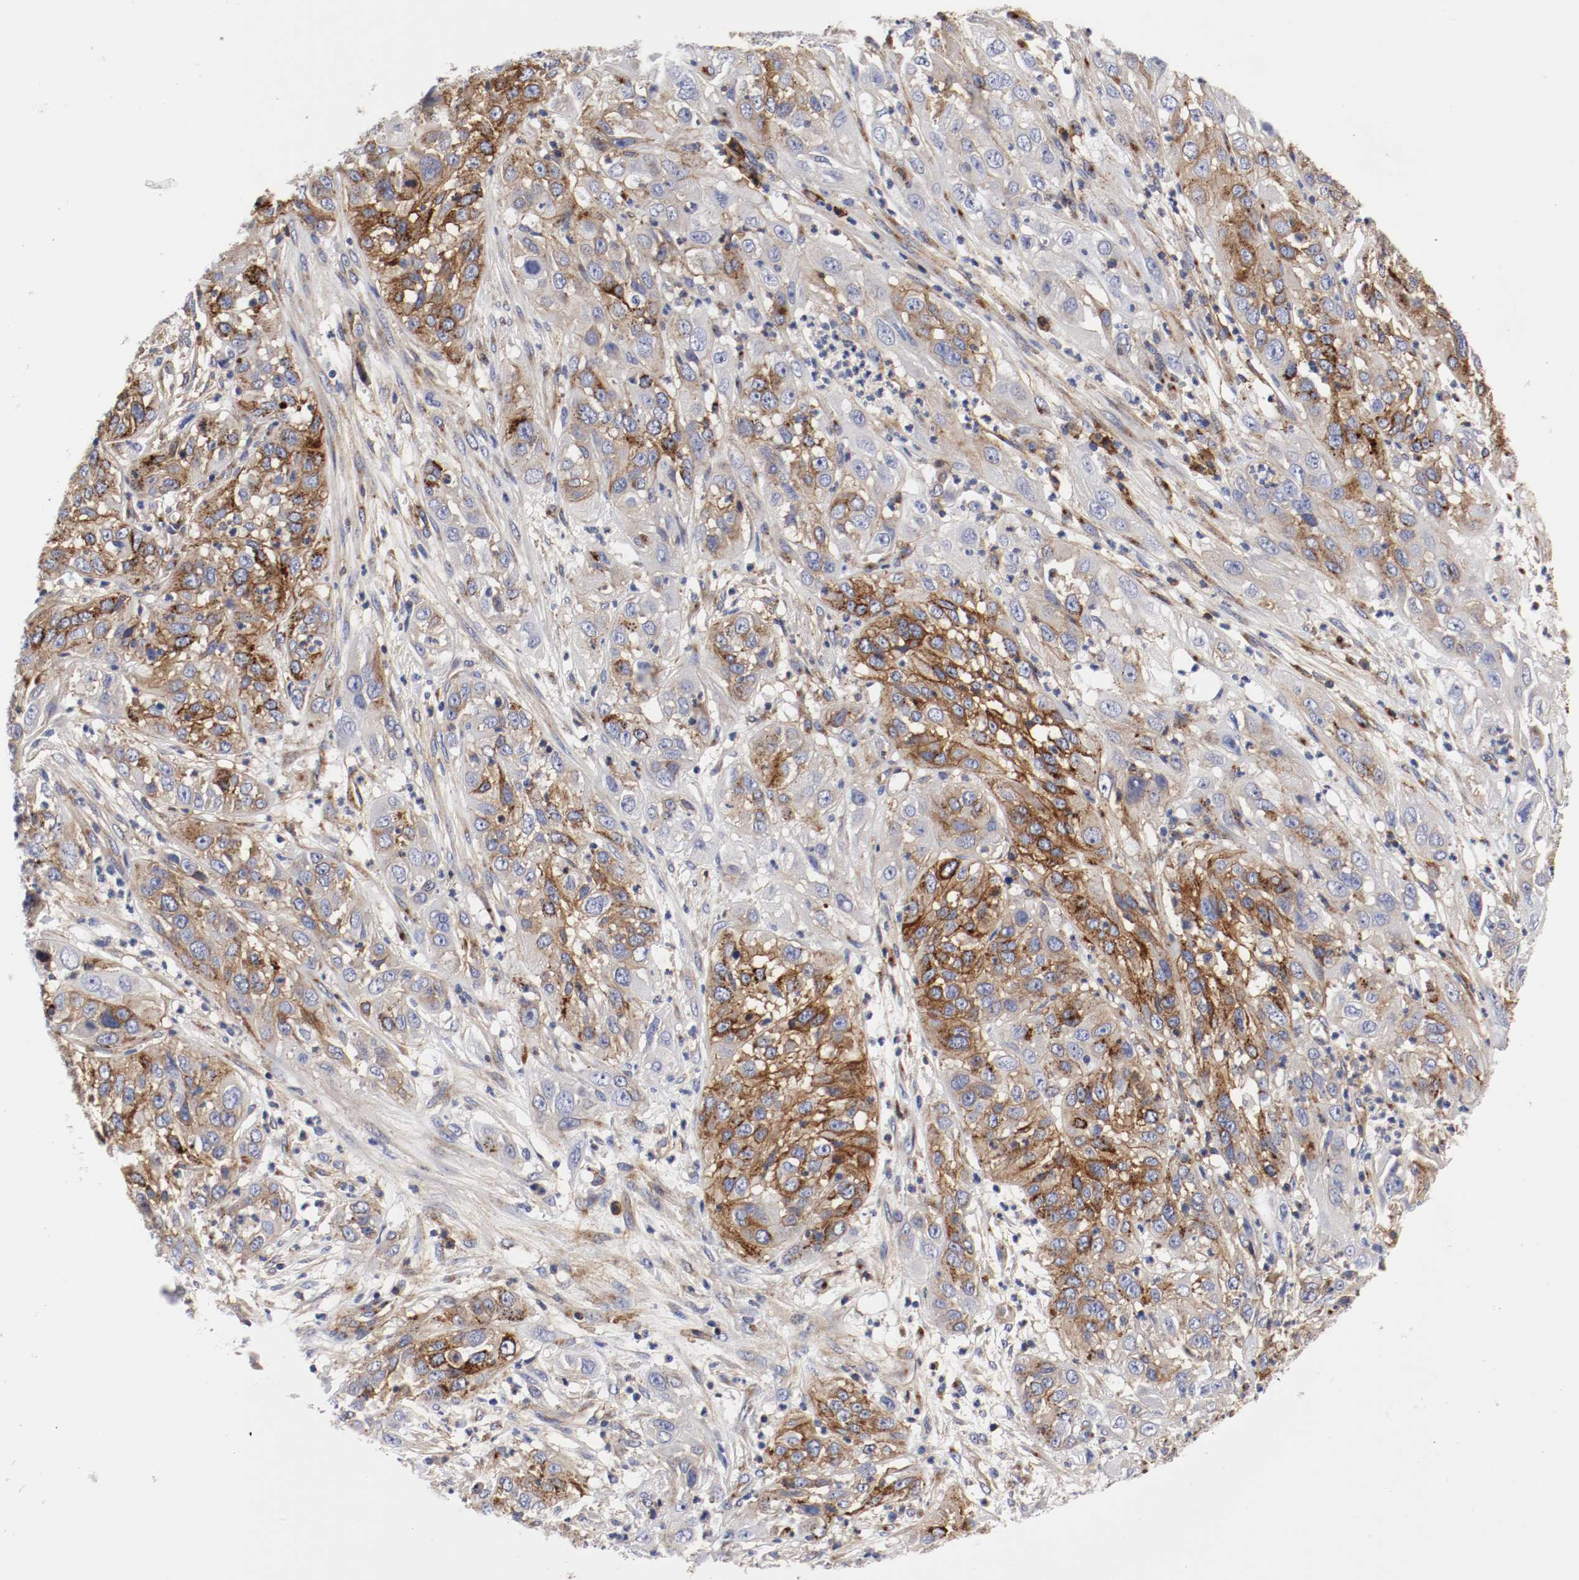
{"staining": {"intensity": "strong", "quantity": "25%-75%", "location": "cytoplasmic/membranous"}, "tissue": "cervical cancer", "cell_type": "Tumor cells", "image_type": "cancer", "snomed": [{"axis": "morphology", "description": "Squamous cell carcinoma, NOS"}, {"axis": "topography", "description": "Cervix"}], "caption": "Immunohistochemical staining of cervical squamous cell carcinoma demonstrates high levels of strong cytoplasmic/membranous expression in about 25%-75% of tumor cells.", "gene": "IFITM1", "patient": {"sex": "female", "age": 32}}